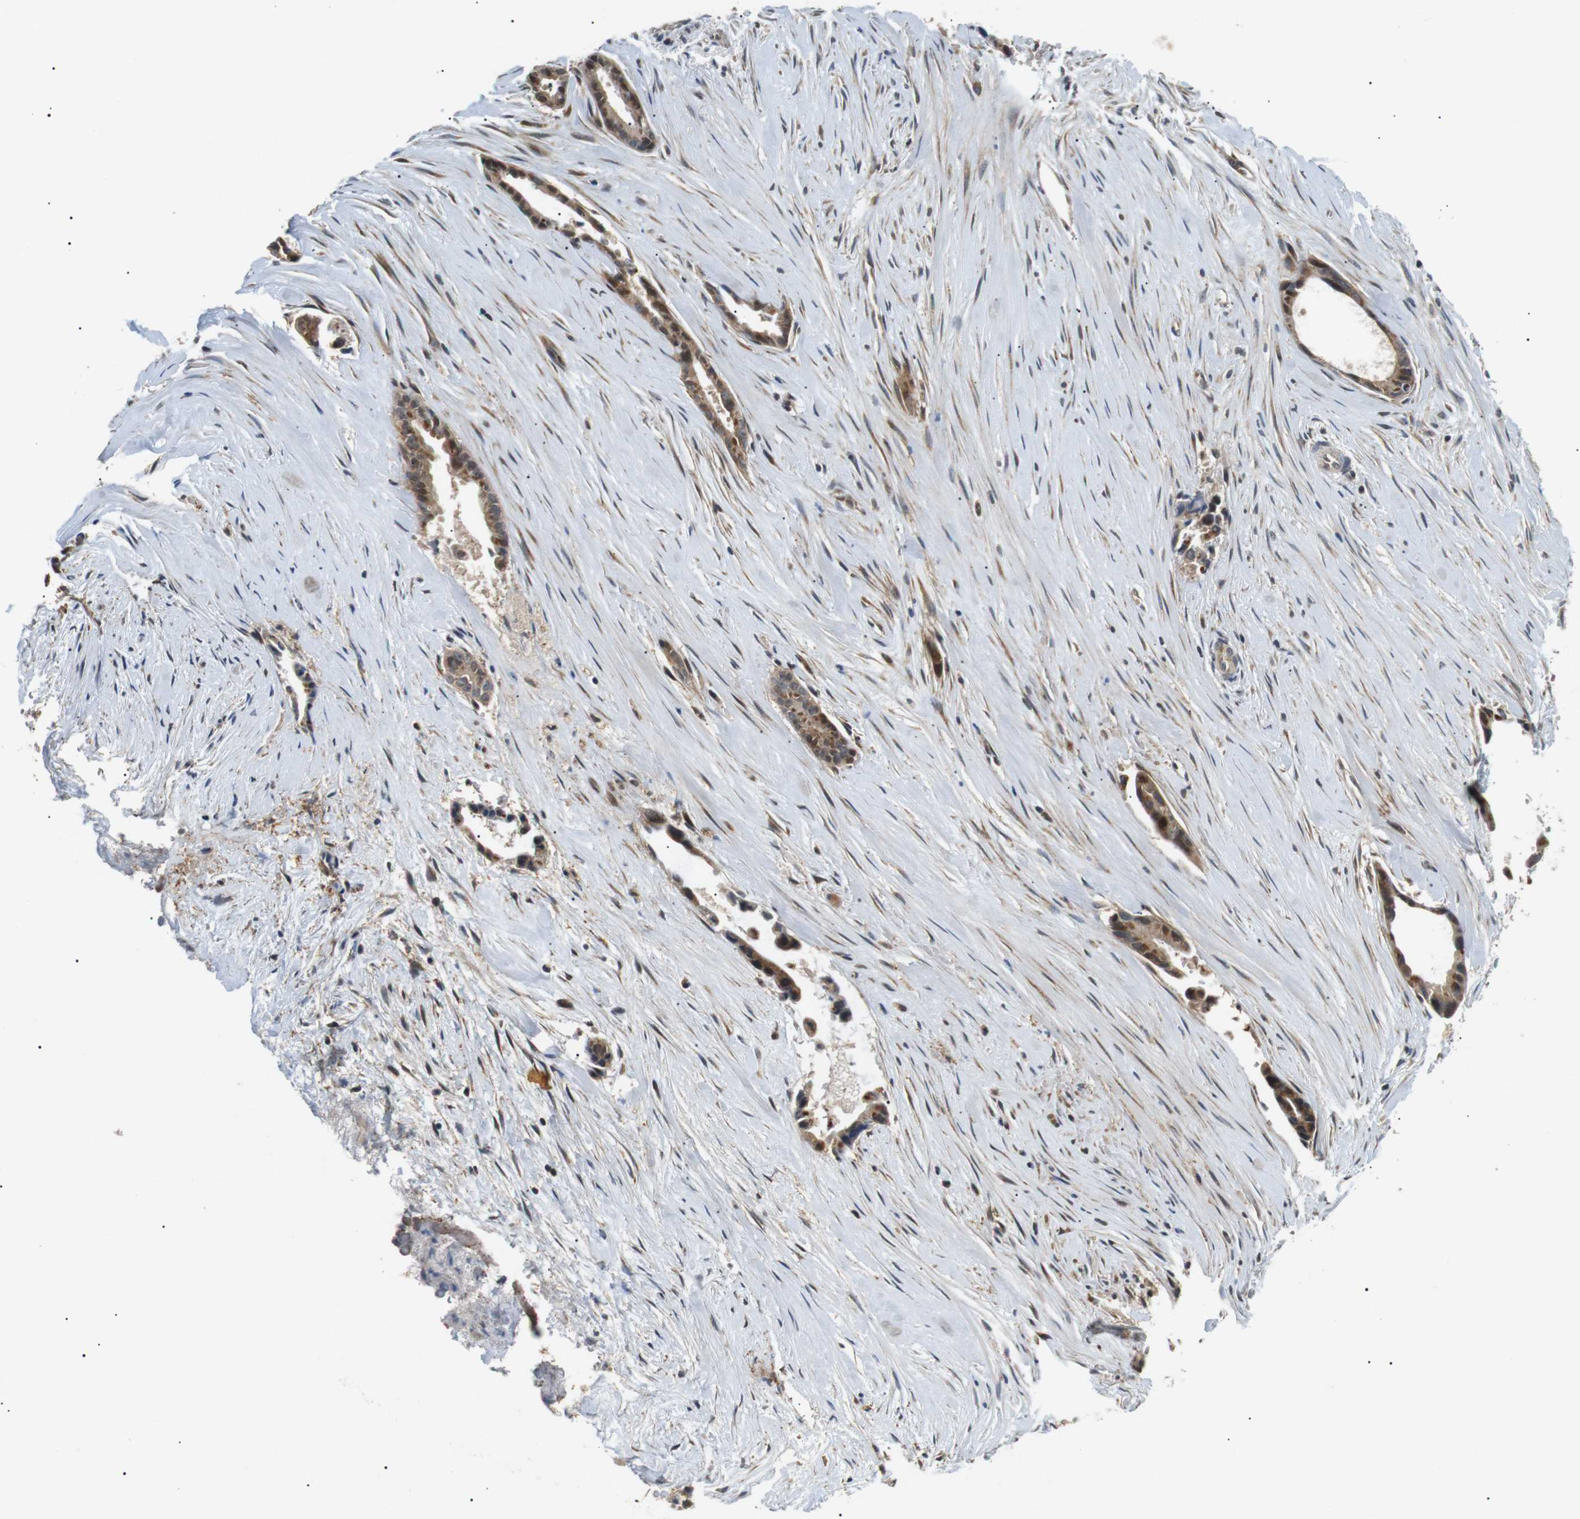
{"staining": {"intensity": "weak", "quantity": ">75%", "location": "cytoplasmic/membranous"}, "tissue": "liver cancer", "cell_type": "Tumor cells", "image_type": "cancer", "snomed": [{"axis": "morphology", "description": "Cholangiocarcinoma"}, {"axis": "topography", "description": "Liver"}], "caption": "This is an image of IHC staining of liver cholangiocarcinoma, which shows weak expression in the cytoplasmic/membranous of tumor cells.", "gene": "HSPA13", "patient": {"sex": "female", "age": 55}}